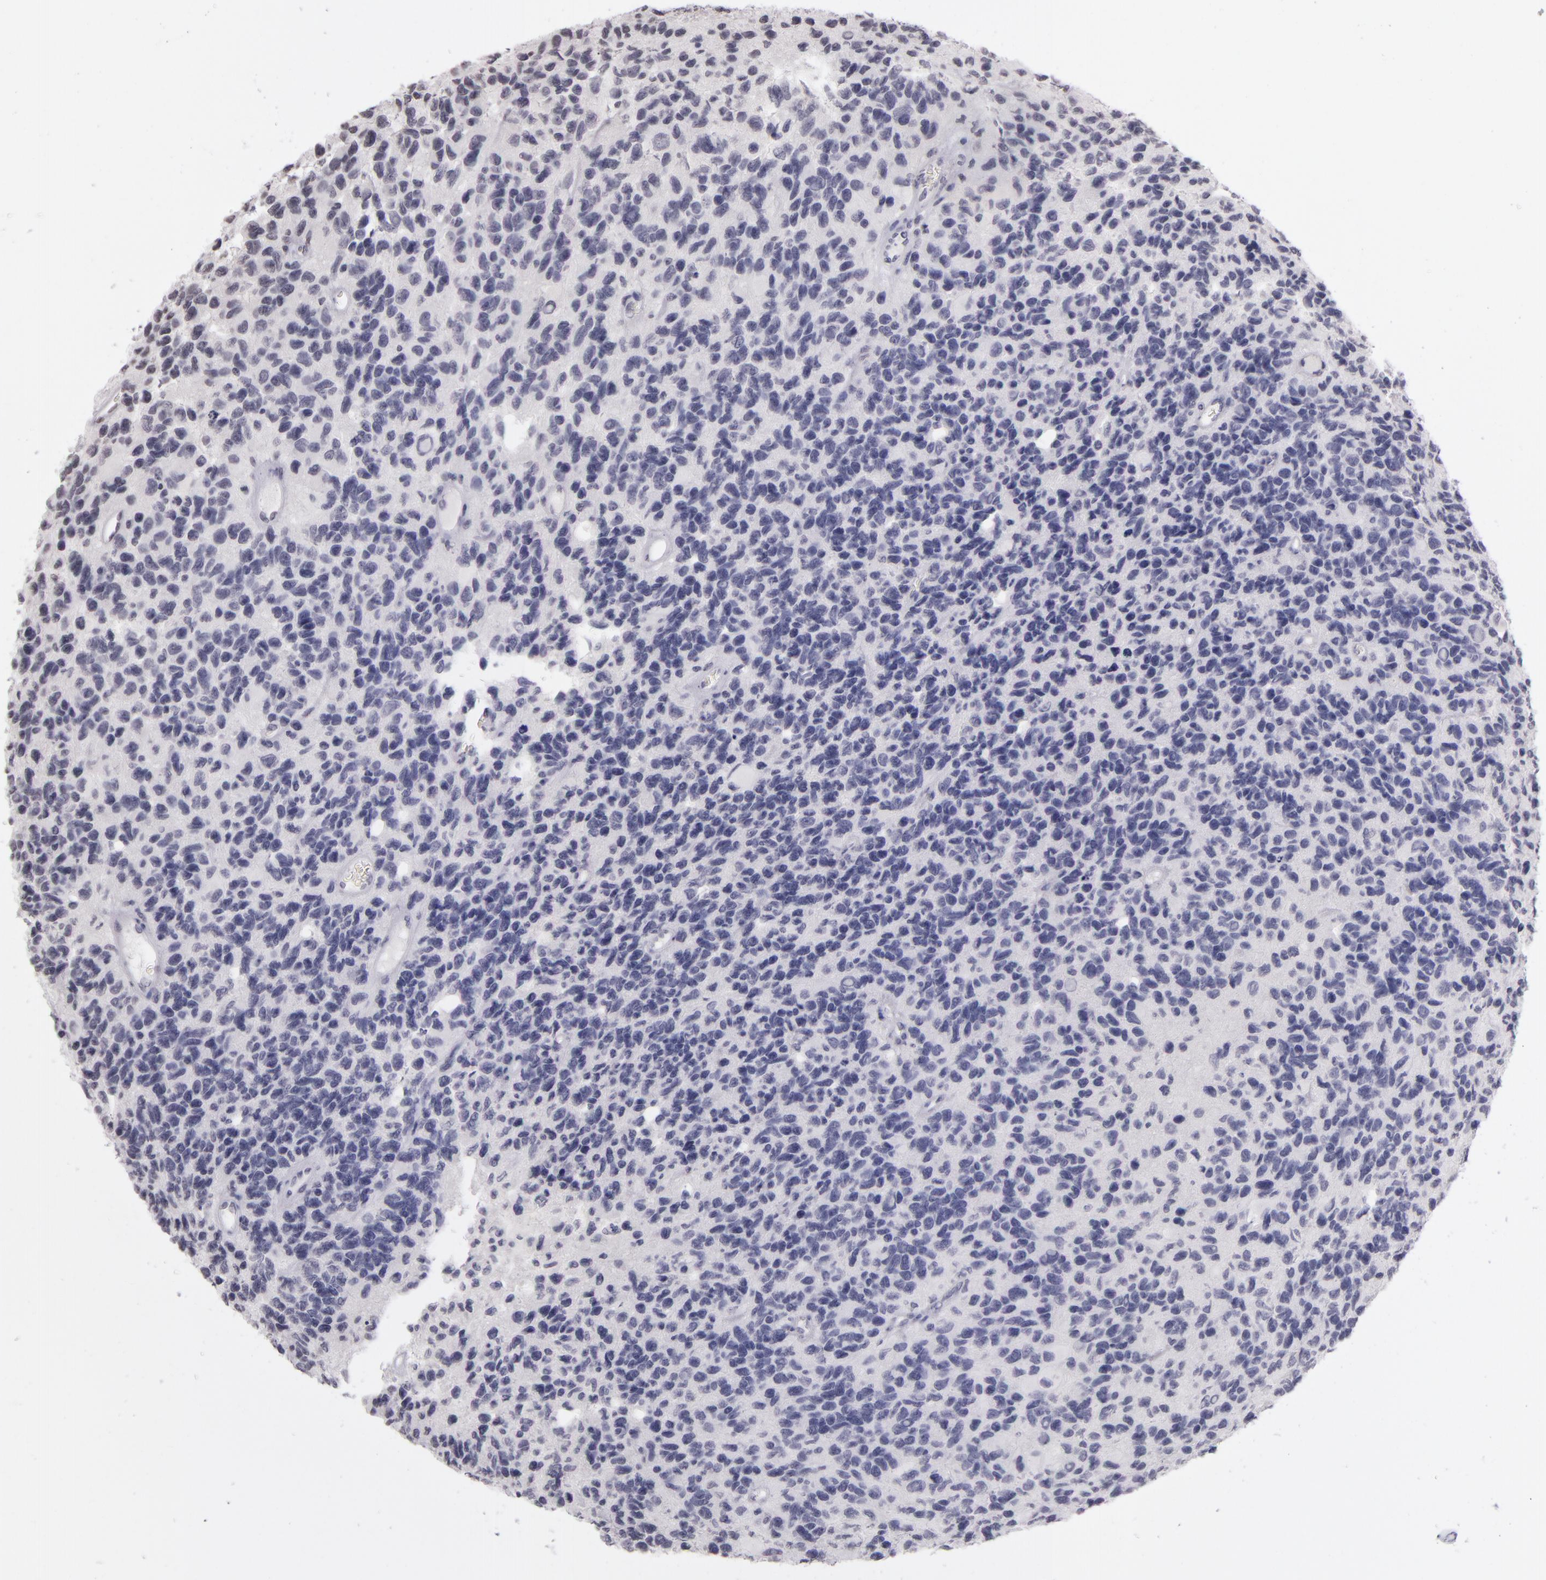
{"staining": {"intensity": "negative", "quantity": "none", "location": "none"}, "tissue": "glioma", "cell_type": "Tumor cells", "image_type": "cancer", "snomed": [{"axis": "morphology", "description": "Glioma, malignant, High grade"}, {"axis": "topography", "description": "Brain"}], "caption": "The immunohistochemistry (IHC) image has no significant expression in tumor cells of glioma tissue.", "gene": "CD40", "patient": {"sex": "male", "age": 77}}